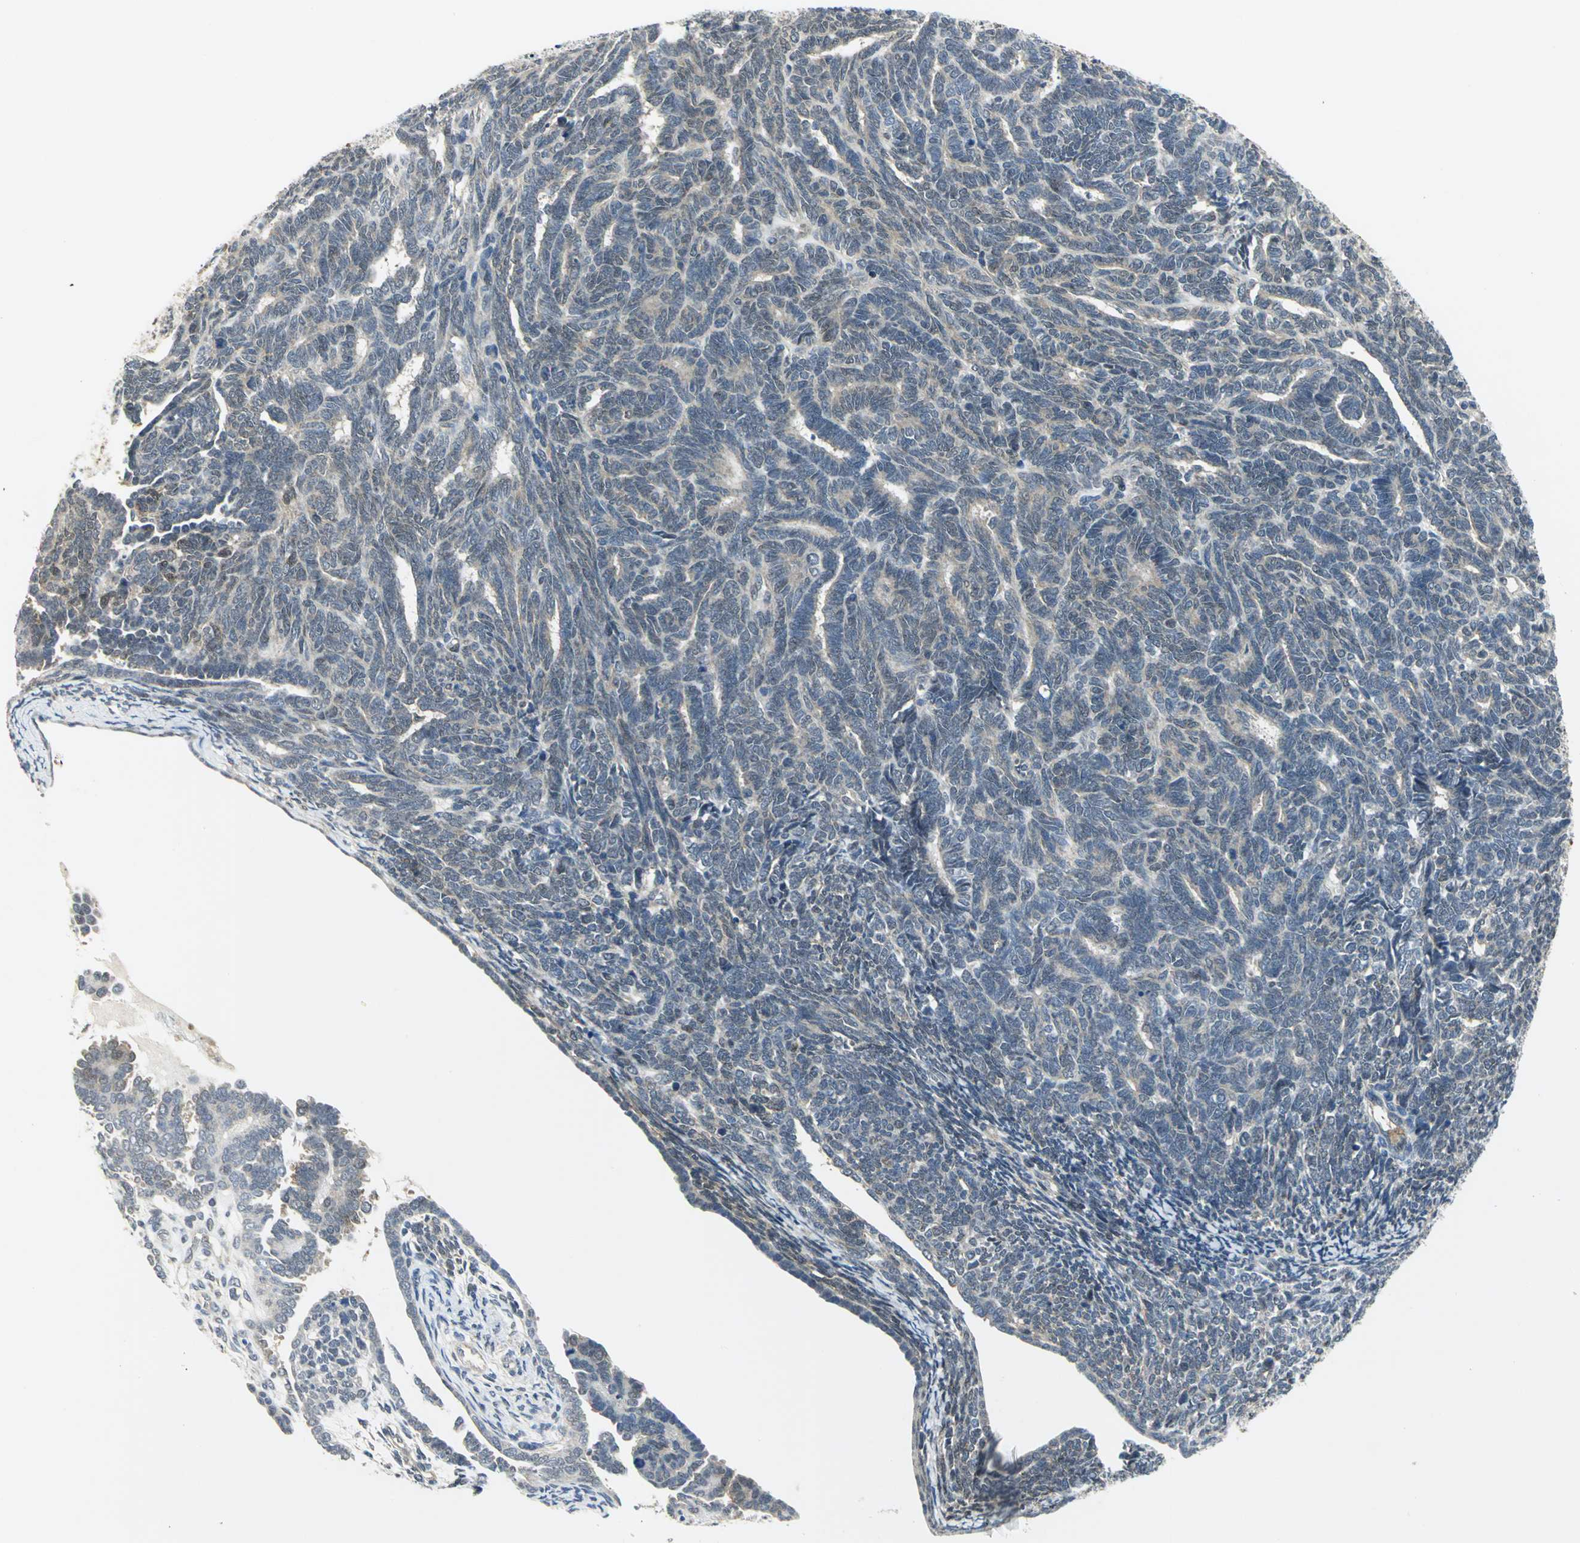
{"staining": {"intensity": "weak", "quantity": "<25%", "location": "cytoplasmic/membranous"}, "tissue": "endometrial cancer", "cell_type": "Tumor cells", "image_type": "cancer", "snomed": [{"axis": "morphology", "description": "Neoplasm, malignant, NOS"}, {"axis": "topography", "description": "Endometrium"}], "caption": "DAB immunohistochemical staining of human endometrial neoplasm (malignant) shows no significant expression in tumor cells.", "gene": "PGM3", "patient": {"sex": "female", "age": 74}}